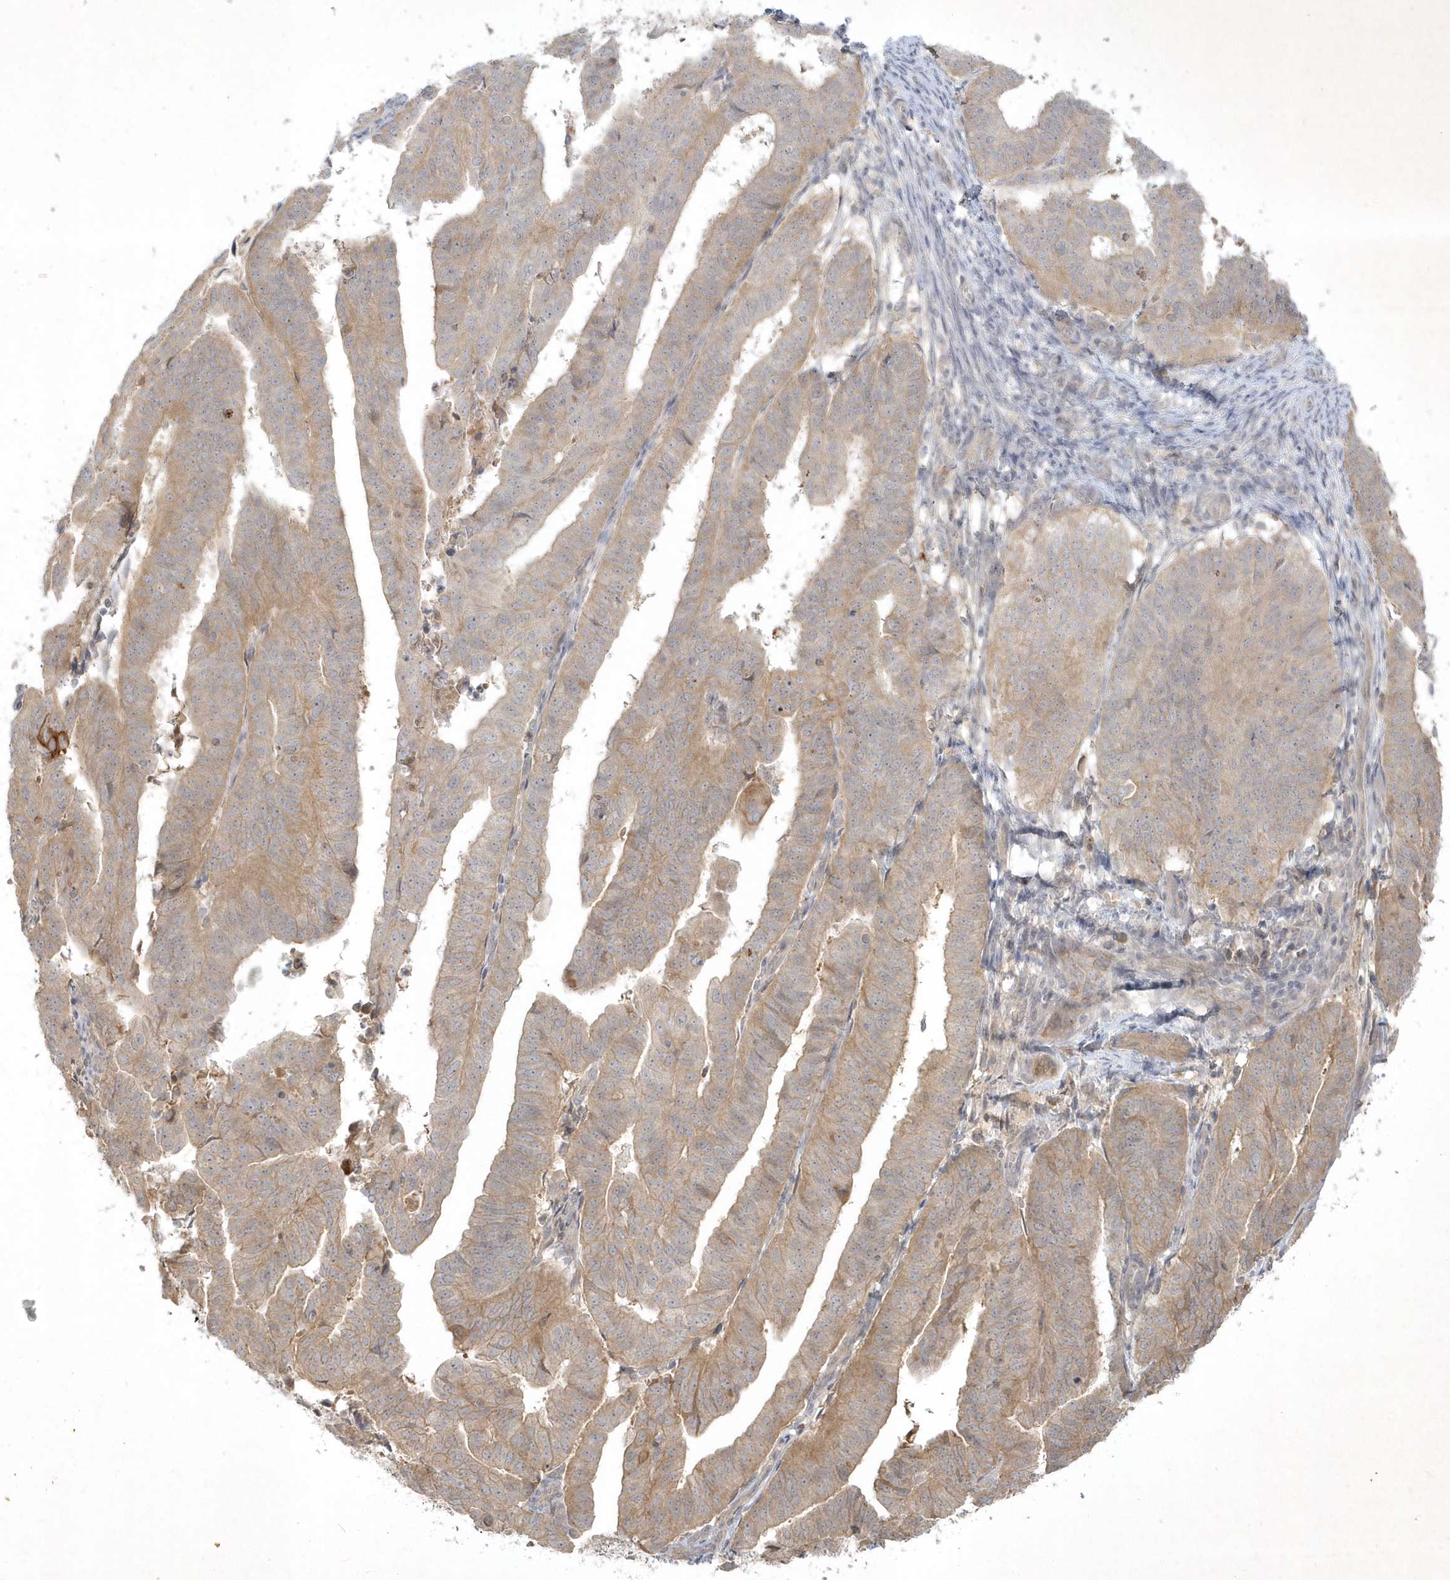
{"staining": {"intensity": "weak", "quantity": ">75%", "location": "cytoplasmic/membranous"}, "tissue": "endometrial cancer", "cell_type": "Tumor cells", "image_type": "cancer", "snomed": [{"axis": "morphology", "description": "Adenocarcinoma, NOS"}, {"axis": "topography", "description": "Uterus"}], "caption": "Immunohistochemical staining of endometrial cancer shows low levels of weak cytoplasmic/membranous protein expression in about >75% of tumor cells.", "gene": "BOD1", "patient": {"sex": "female", "age": 77}}